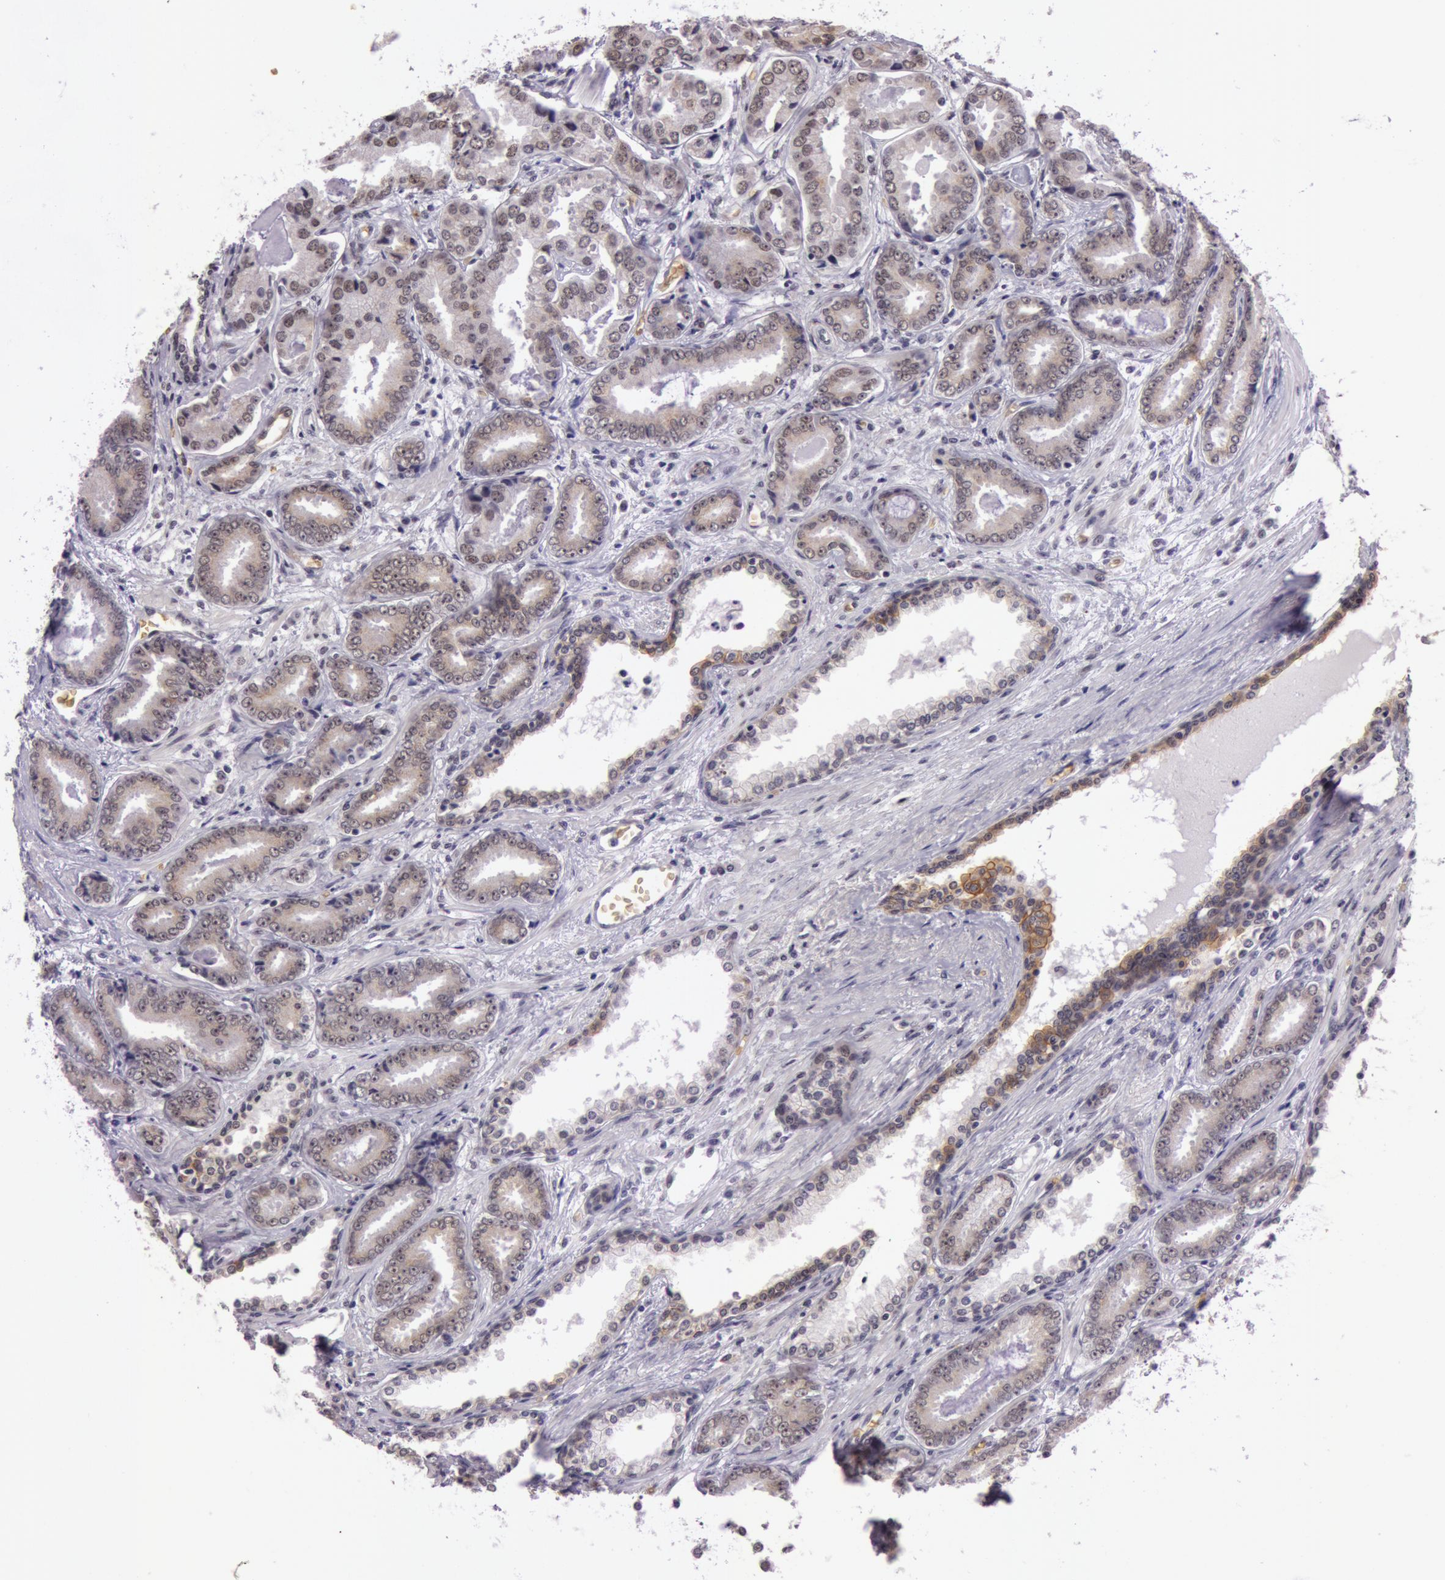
{"staining": {"intensity": "weak", "quantity": "<25%", "location": "cytoplasmic/membranous"}, "tissue": "prostate cancer", "cell_type": "Tumor cells", "image_type": "cancer", "snomed": [{"axis": "morphology", "description": "Adenocarcinoma, Low grade"}, {"axis": "topography", "description": "Prostate"}], "caption": "IHC of human prostate adenocarcinoma (low-grade) exhibits no positivity in tumor cells.", "gene": "NBN", "patient": {"sex": "male", "age": 65}}